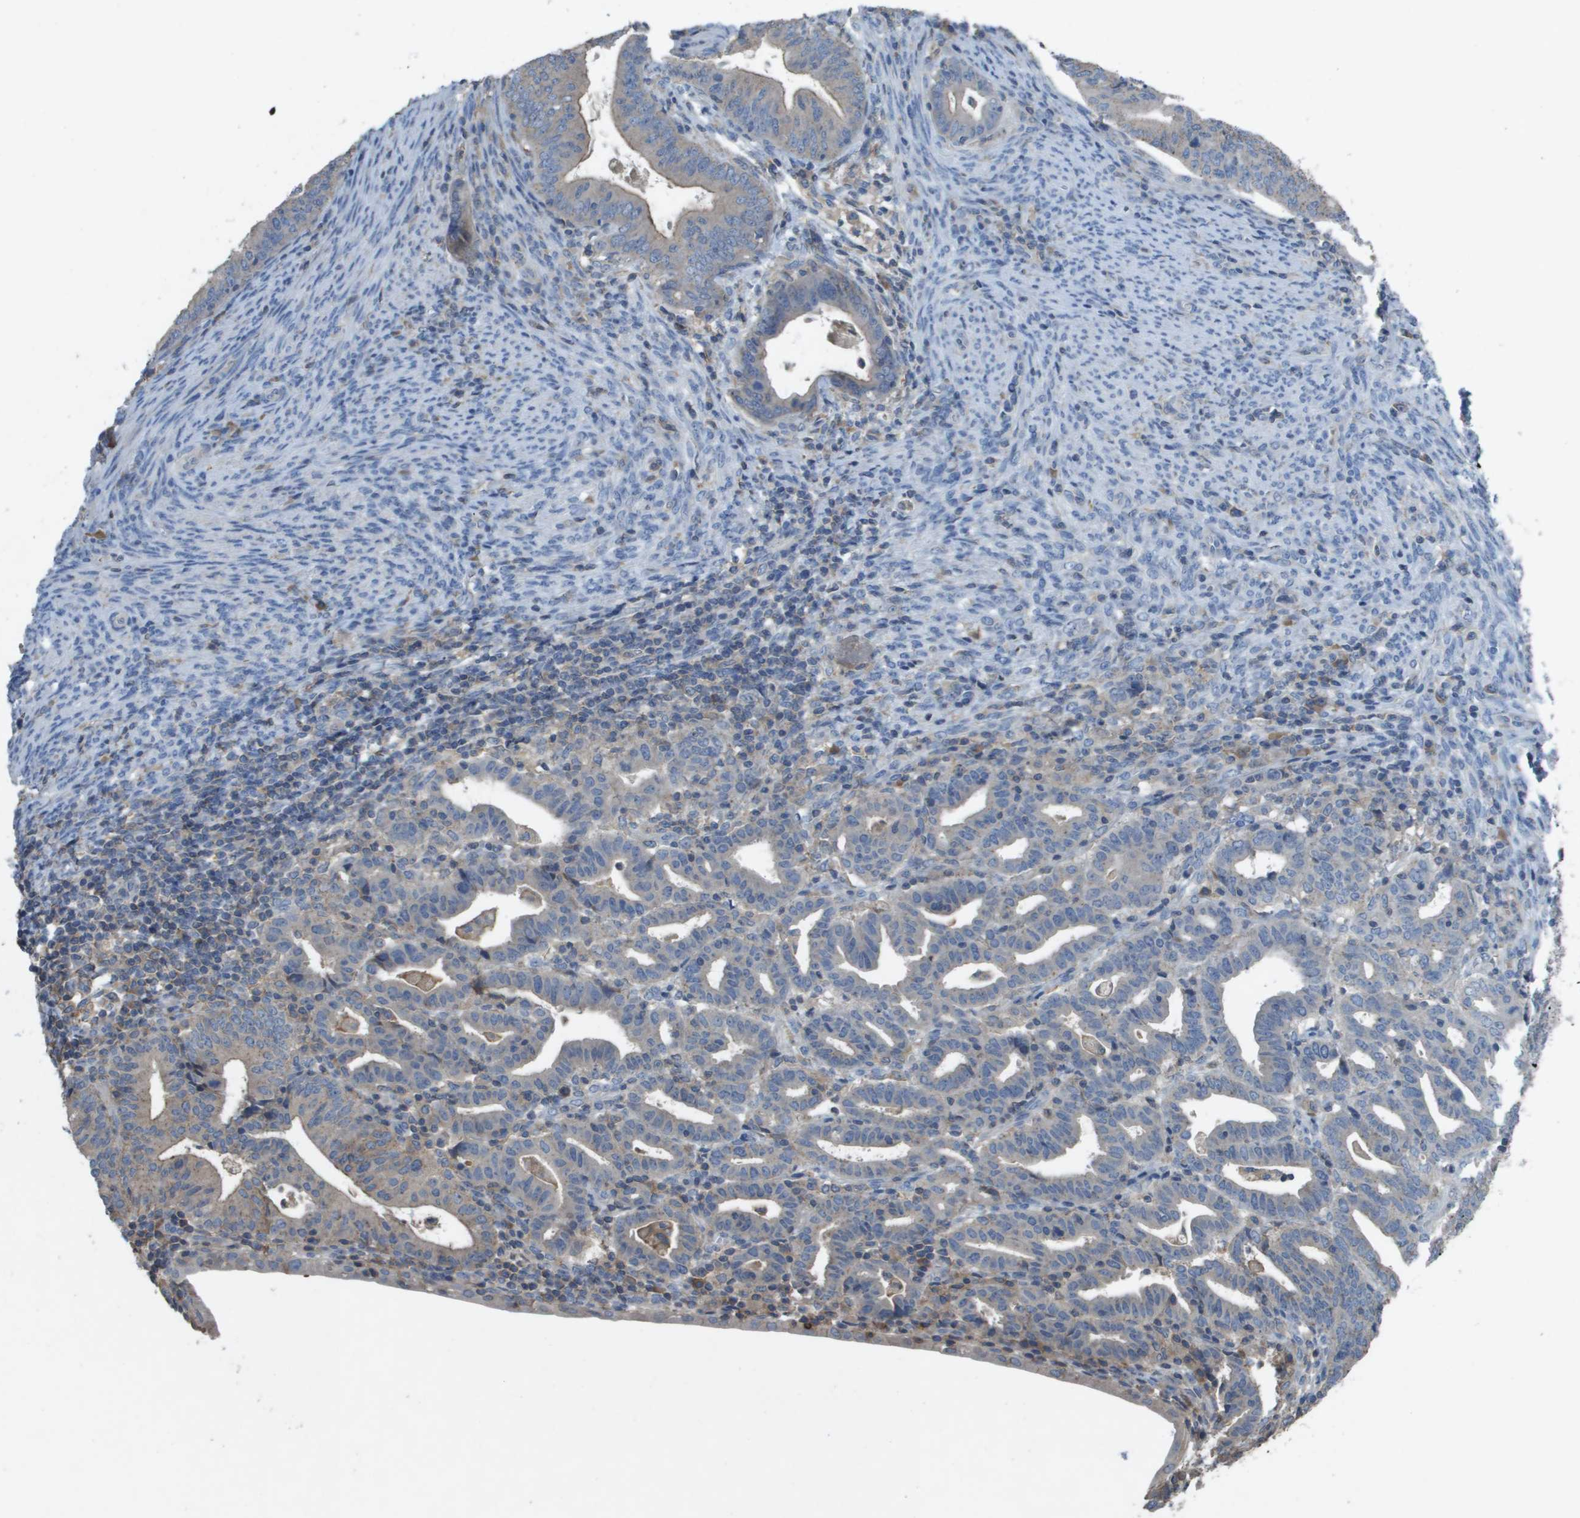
{"staining": {"intensity": "weak", "quantity": "25%-75%", "location": "cytoplasmic/membranous"}, "tissue": "endometrial cancer", "cell_type": "Tumor cells", "image_type": "cancer", "snomed": [{"axis": "morphology", "description": "Adenocarcinoma, NOS"}, {"axis": "topography", "description": "Uterus"}], "caption": "This image demonstrates immunohistochemistry (IHC) staining of human endometrial cancer (adenocarcinoma), with low weak cytoplasmic/membranous positivity in about 25%-75% of tumor cells.", "gene": "CLCA4", "patient": {"sex": "female", "age": 83}}